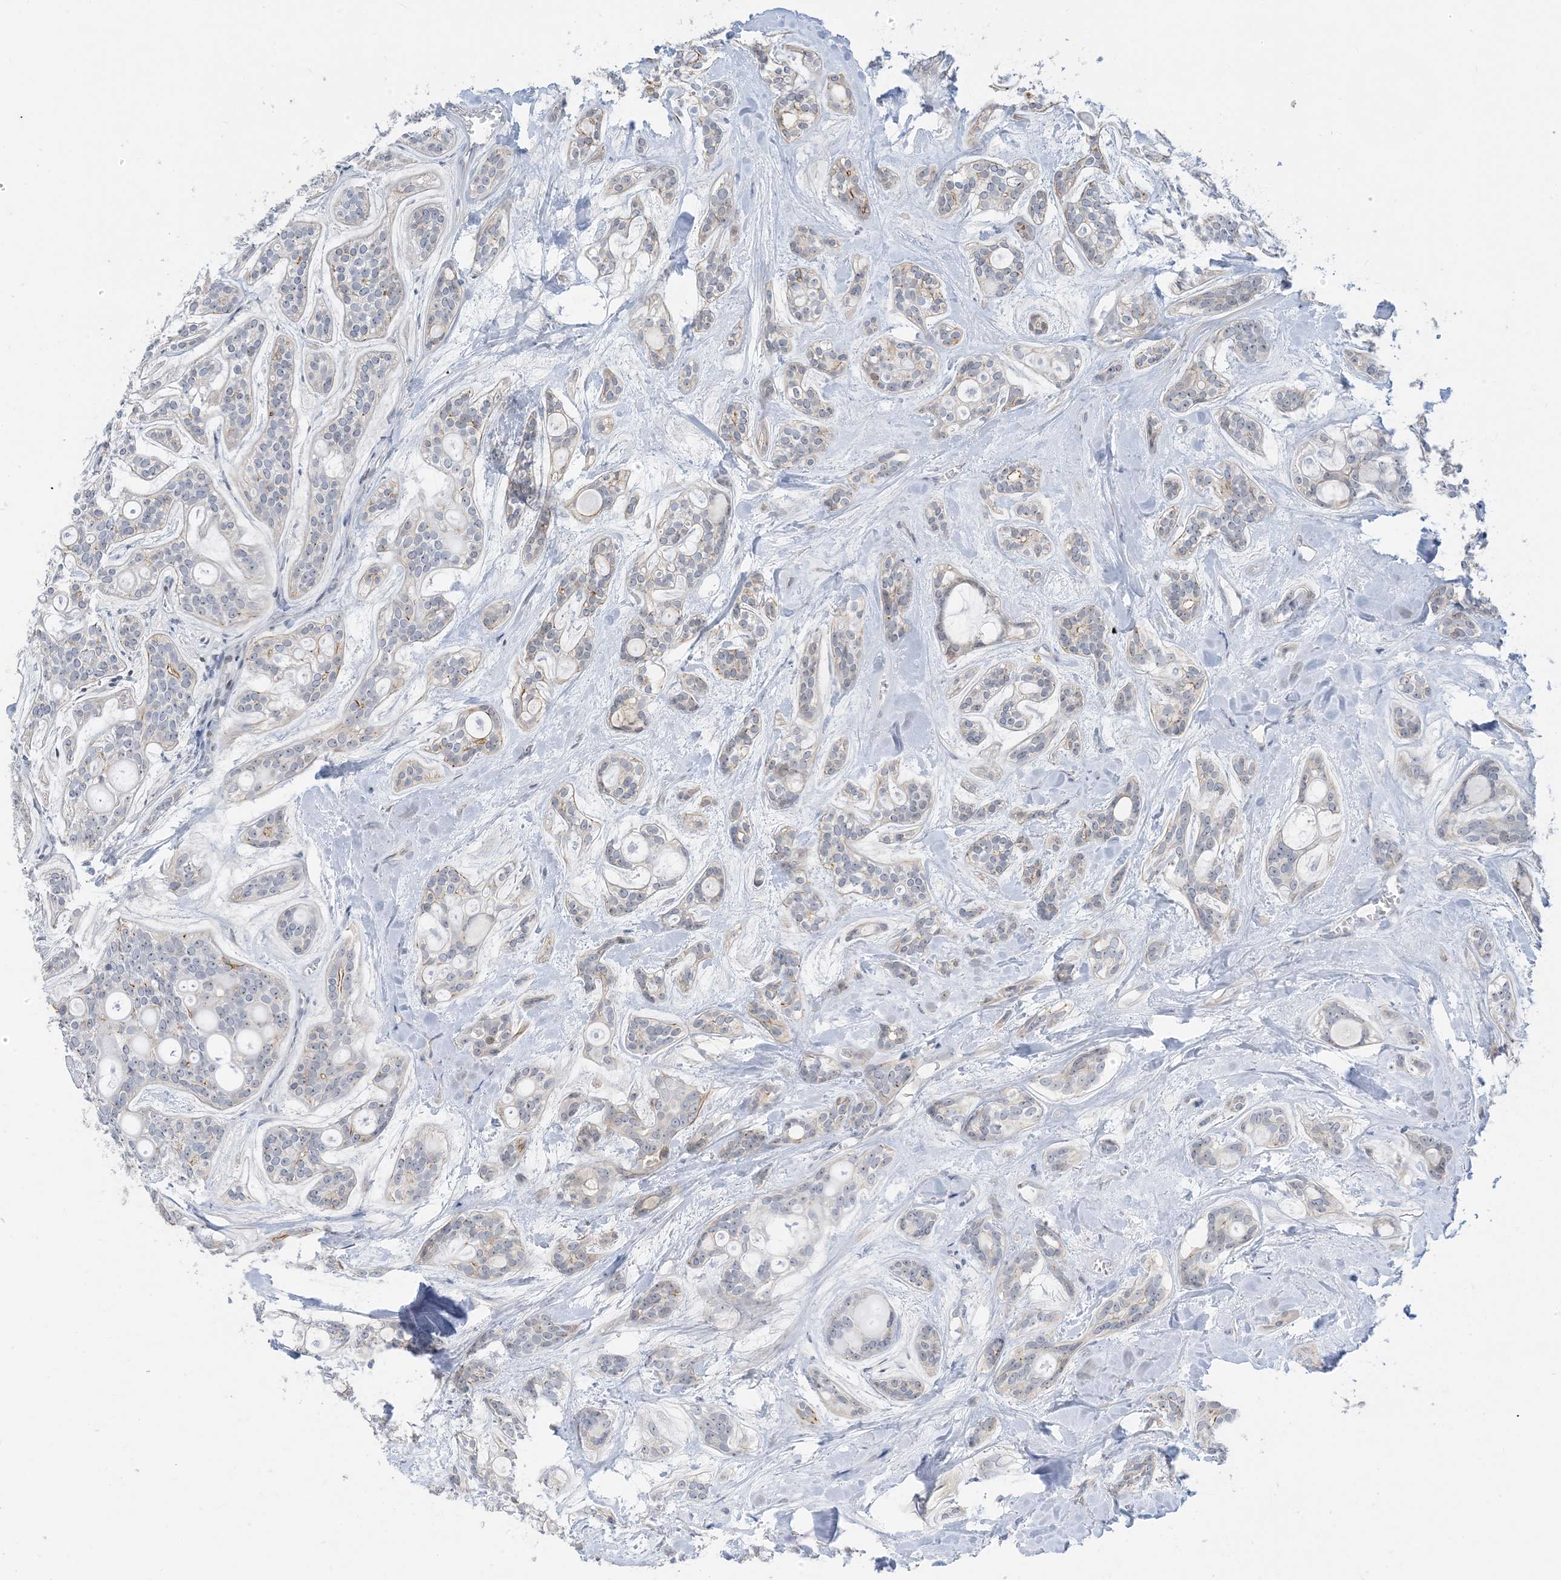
{"staining": {"intensity": "negative", "quantity": "none", "location": "none"}, "tissue": "head and neck cancer", "cell_type": "Tumor cells", "image_type": "cancer", "snomed": [{"axis": "morphology", "description": "Adenocarcinoma, NOS"}, {"axis": "topography", "description": "Head-Neck"}], "caption": "A histopathology image of human adenocarcinoma (head and neck) is negative for staining in tumor cells. (DAB (3,3'-diaminobenzidine) IHC, high magnification).", "gene": "IL36B", "patient": {"sex": "male", "age": 66}}